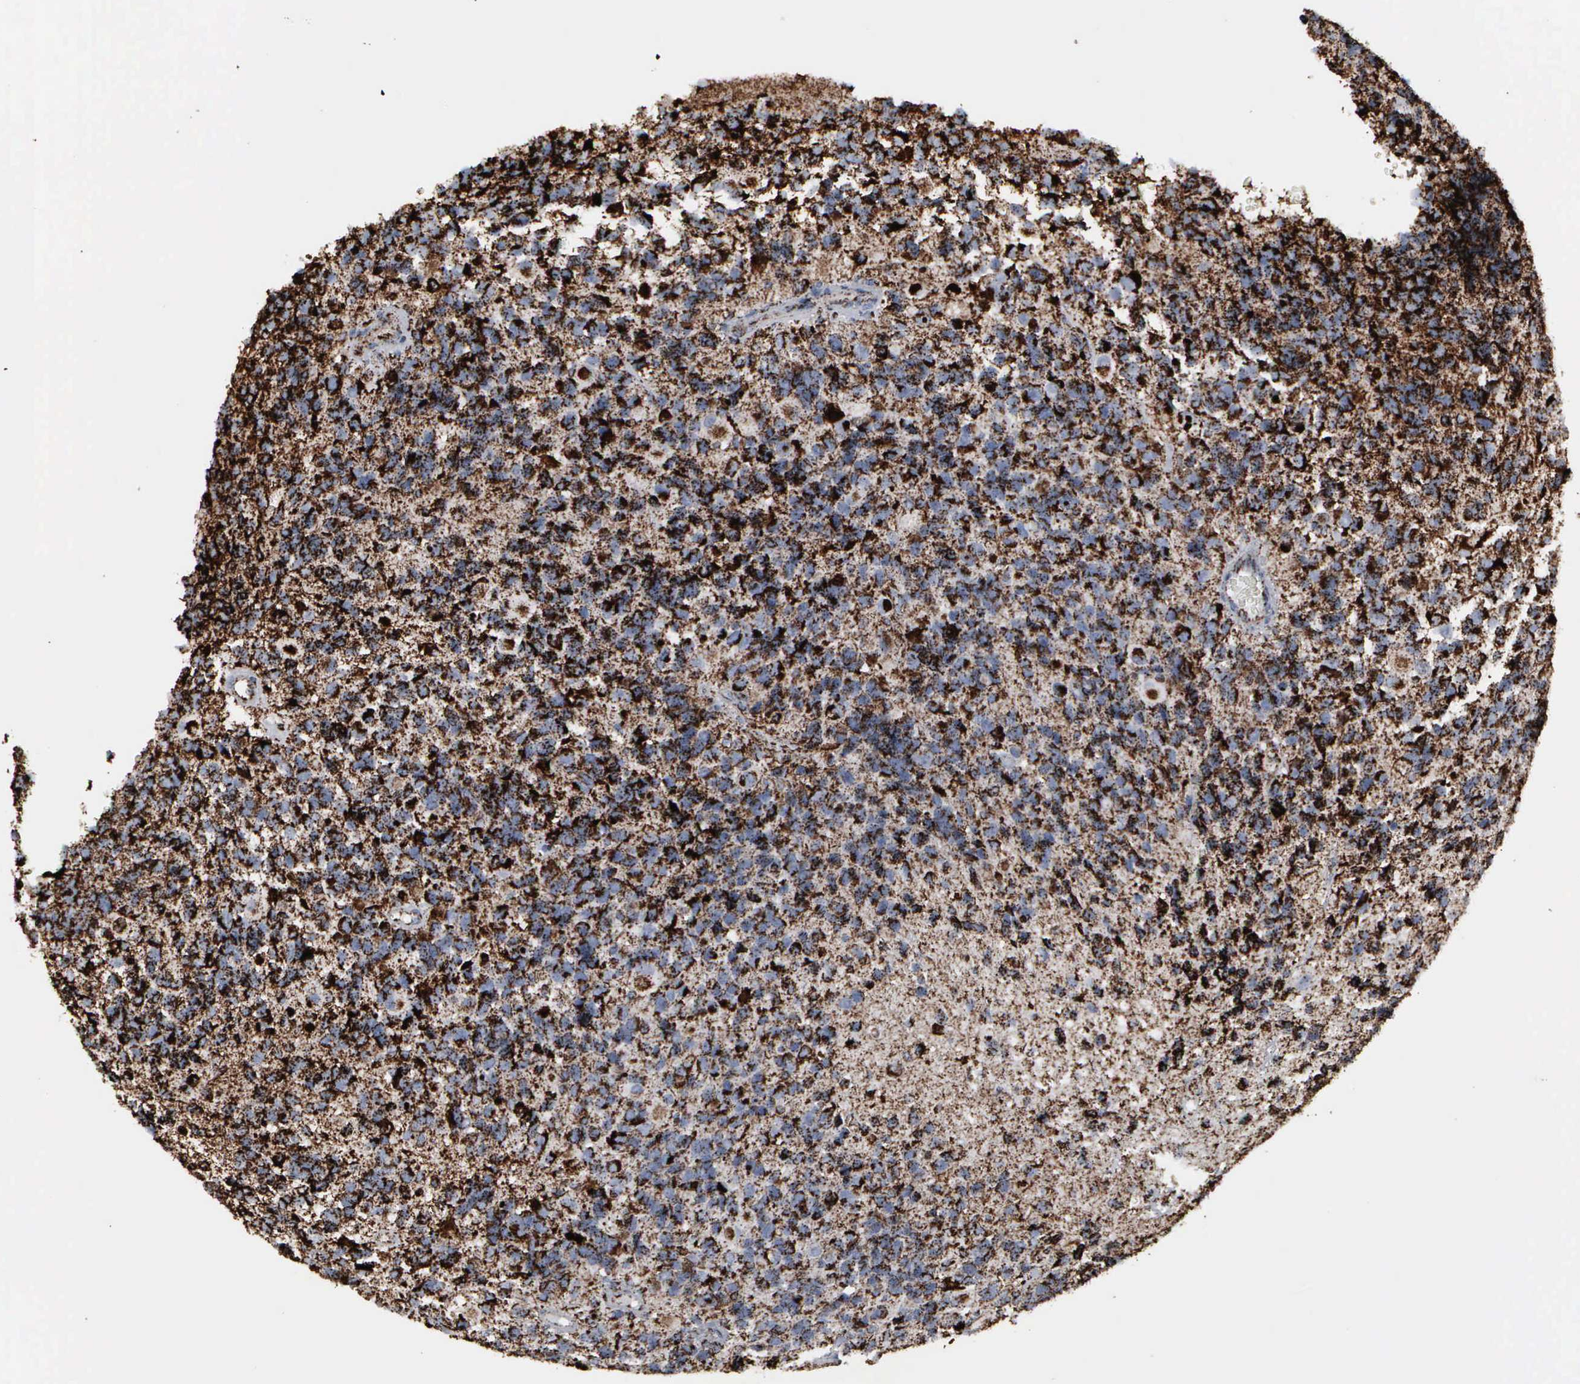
{"staining": {"intensity": "strong", "quantity": ">75%", "location": "cytoplasmic/membranous"}, "tissue": "glioma", "cell_type": "Tumor cells", "image_type": "cancer", "snomed": [{"axis": "morphology", "description": "Glioma, malignant, High grade"}, {"axis": "topography", "description": "Brain"}], "caption": "High-magnification brightfield microscopy of malignant glioma (high-grade) stained with DAB (3,3'-diaminobenzidine) (brown) and counterstained with hematoxylin (blue). tumor cells exhibit strong cytoplasmic/membranous expression is appreciated in about>75% of cells. (DAB = brown stain, brightfield microscopy at high magnification).", "gene": "HSPA9", "patient": {"sex": "male", "age": 77}}